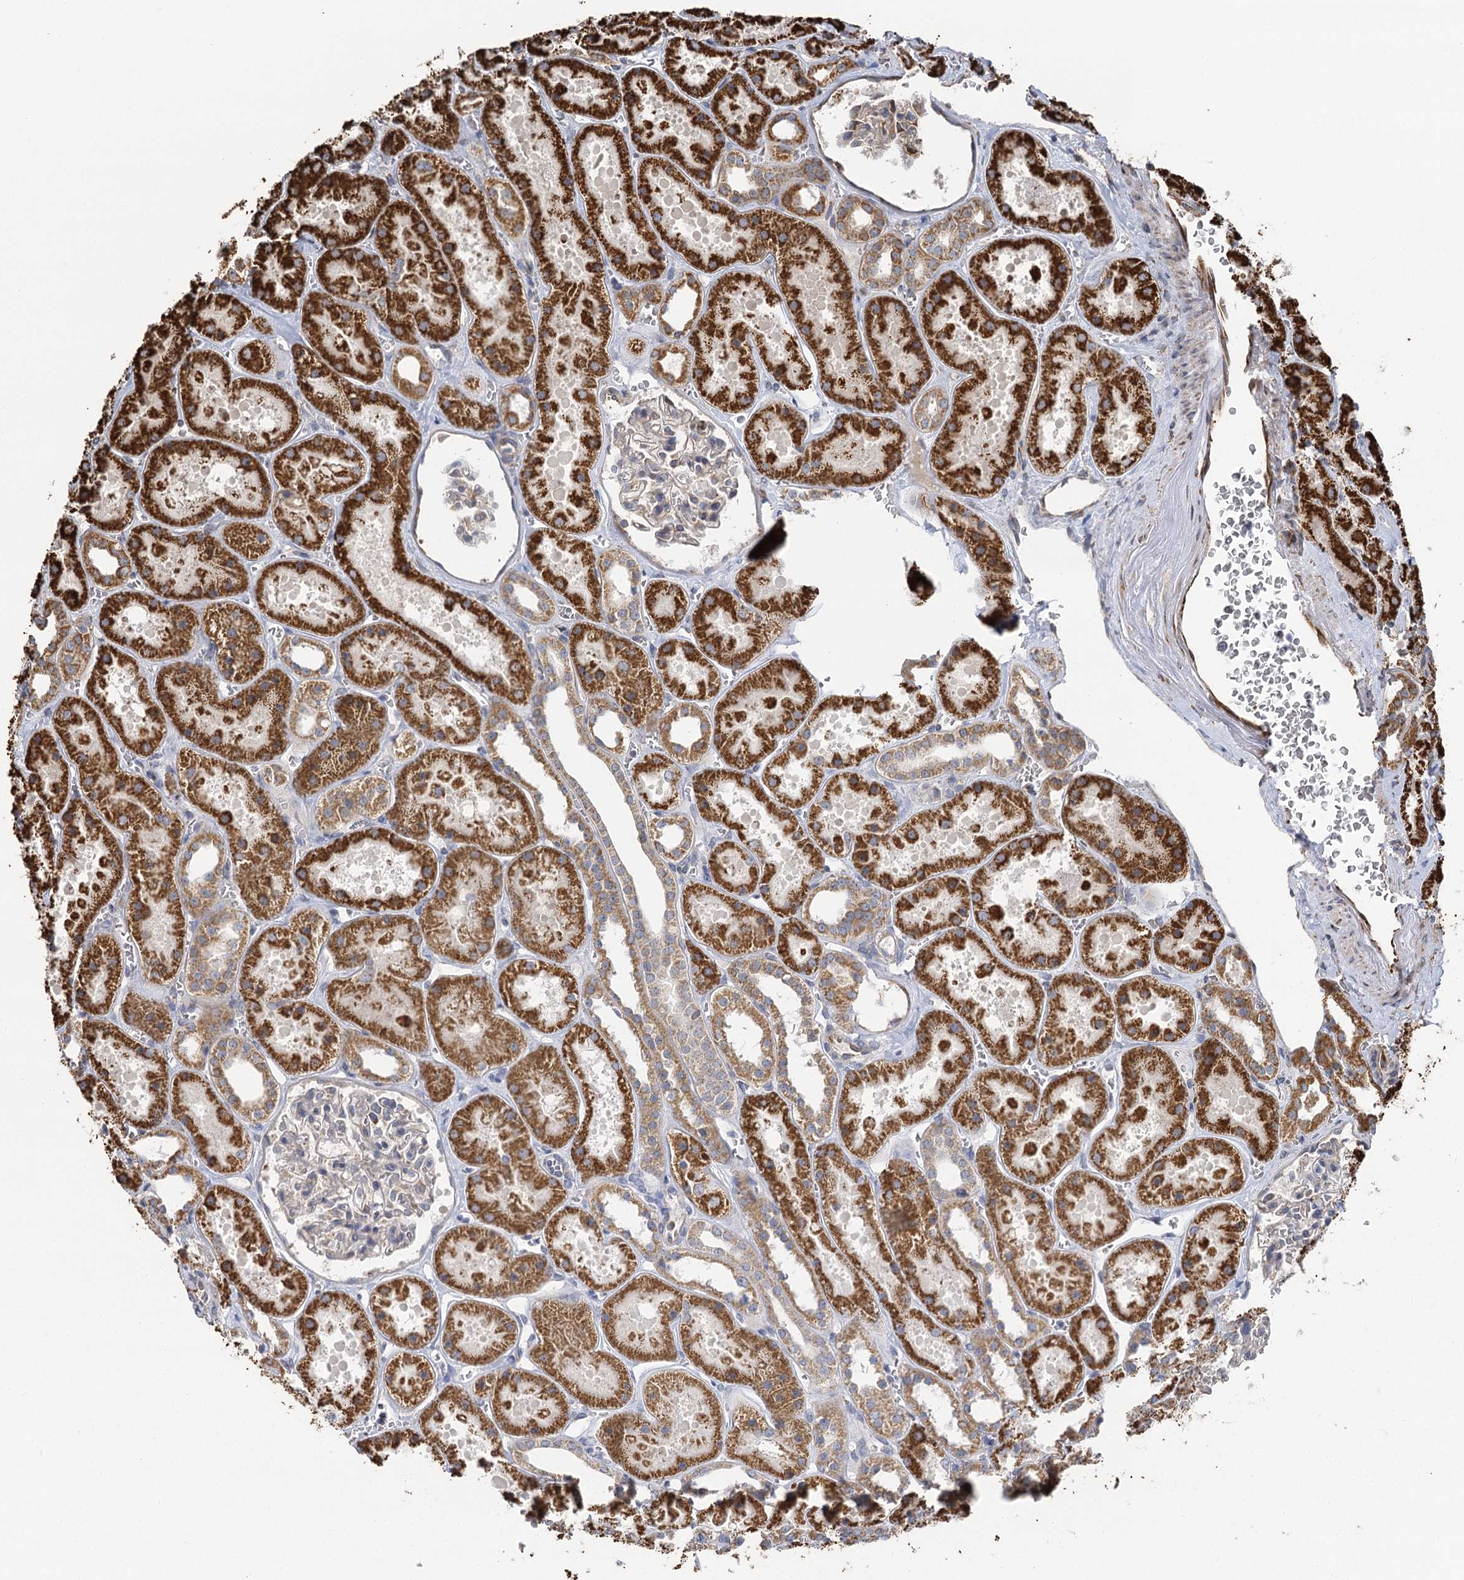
{"staining": {"intensity": "moderate", "quantity": "<25%", "location": "cytoplasmic/membranous"}, "tissue": "kidney", "cell_type": "Cells in glomeruli", "image_type": "normal", "snomed": [{"axis": "morphology", "description": "Normal tissue, NOS"}, {"axis": "topography", "description": "Kidney"}], "caption": "The micrograph shows immunohistochemical staining of unremarkable kidney. There is moderate cytoplasmic/membranous staining is present in approximately <25% of cells in glomeruli.", "gene": "IL11RA", "patient": {"sex": "female", "age": 41}}